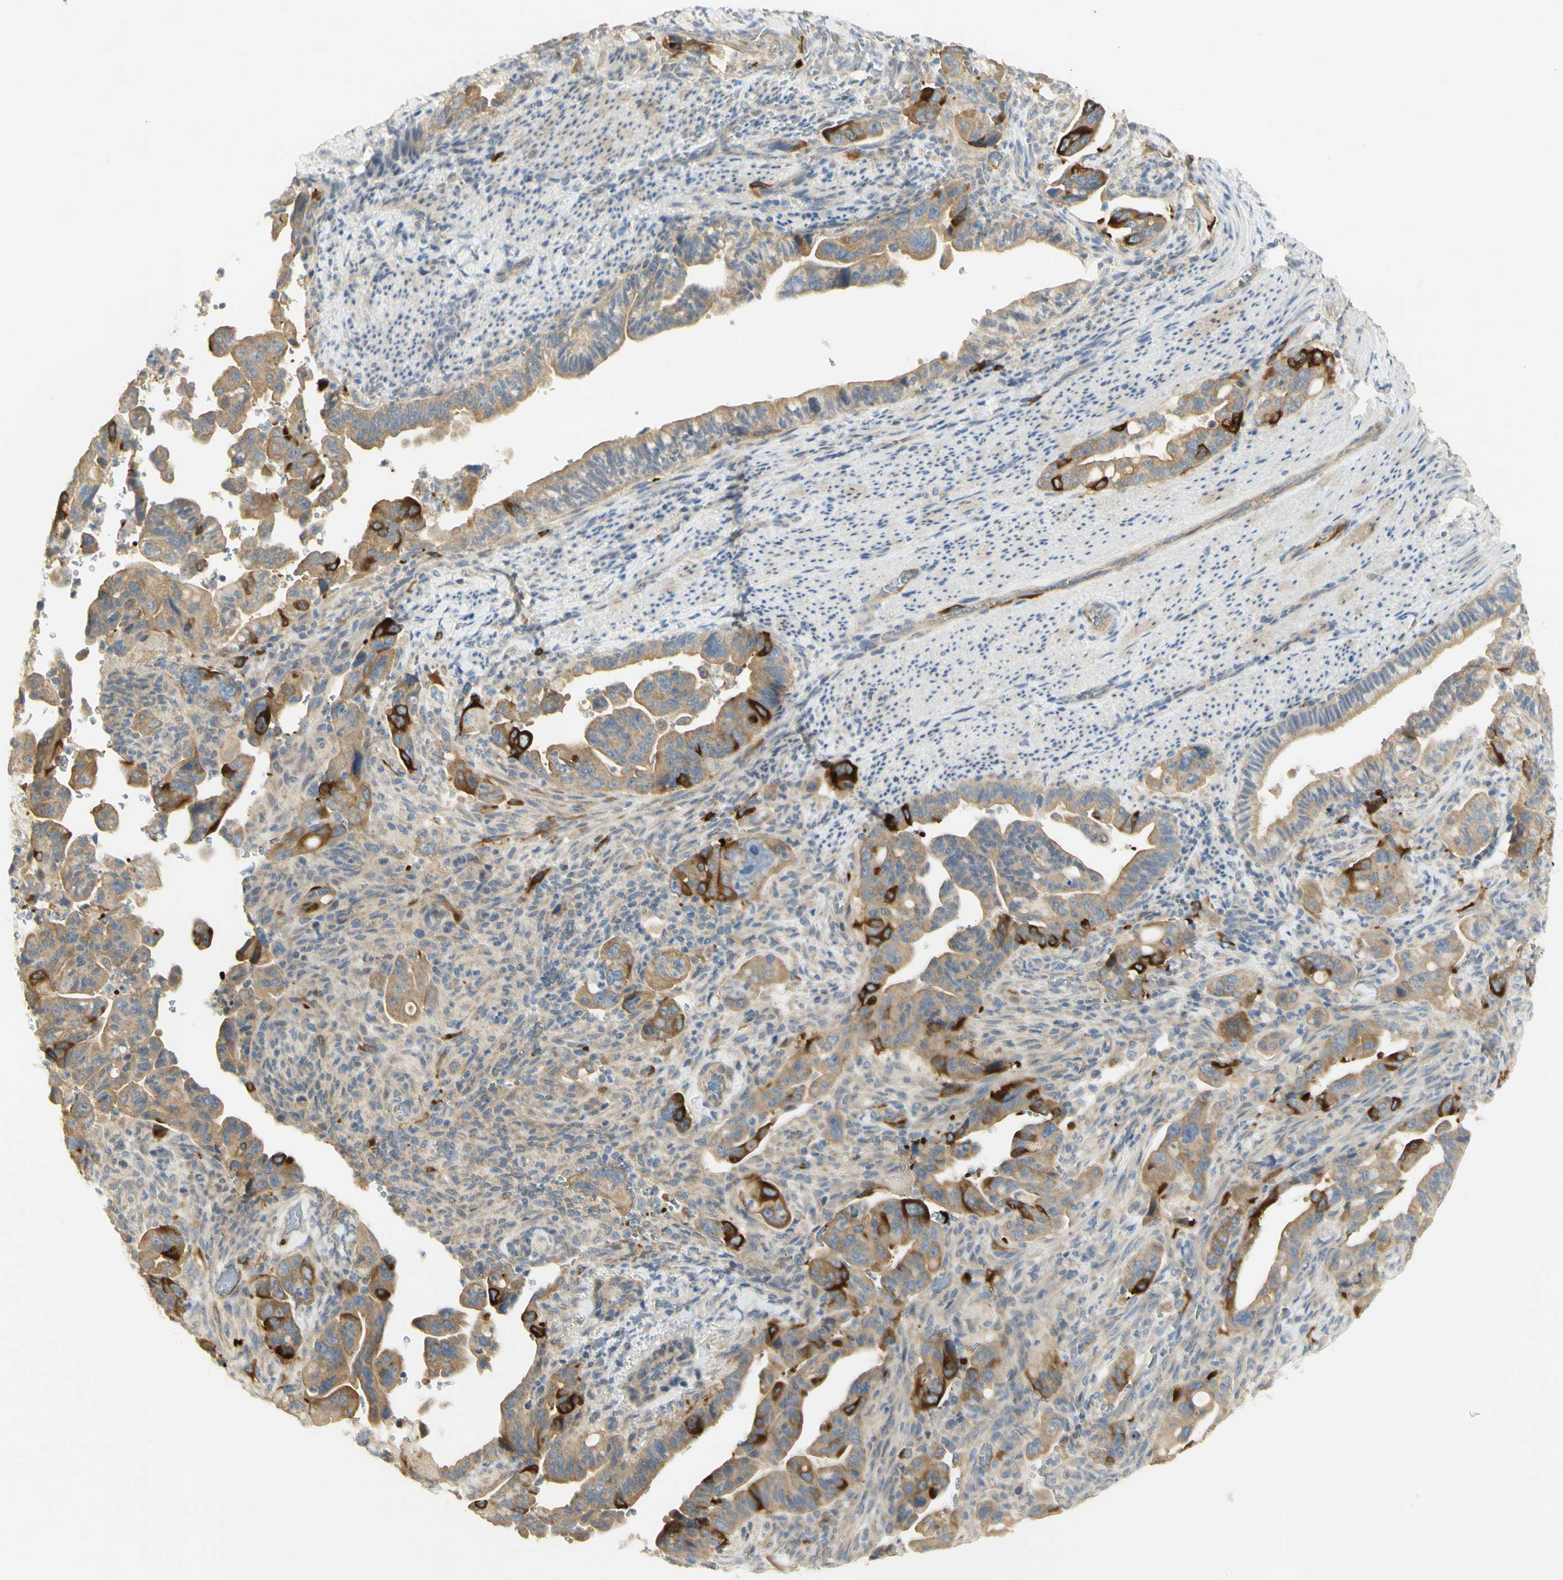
{"staining": {"intensity": "strong", "quantity": "25%-75%", "location": "cytoplasmic/membranous"}, "tissue": "pancreatic cancer", "cell_type": "Tumor cells", "image_type": "cancer", "snomed": [{"axis": "morphology", "description": "Adenocarcinoma, NOS"}, {"axis": "topography", "description": "Pancreas"}], "caption": "Immunohistochemical staining of pancreatic cancer displays high levels of strong cytoplasmic/membranous staining in about 25%-75% of tumor cells.", "gene": "KIF11", "patient": {"sex": "male", "age": 70}}